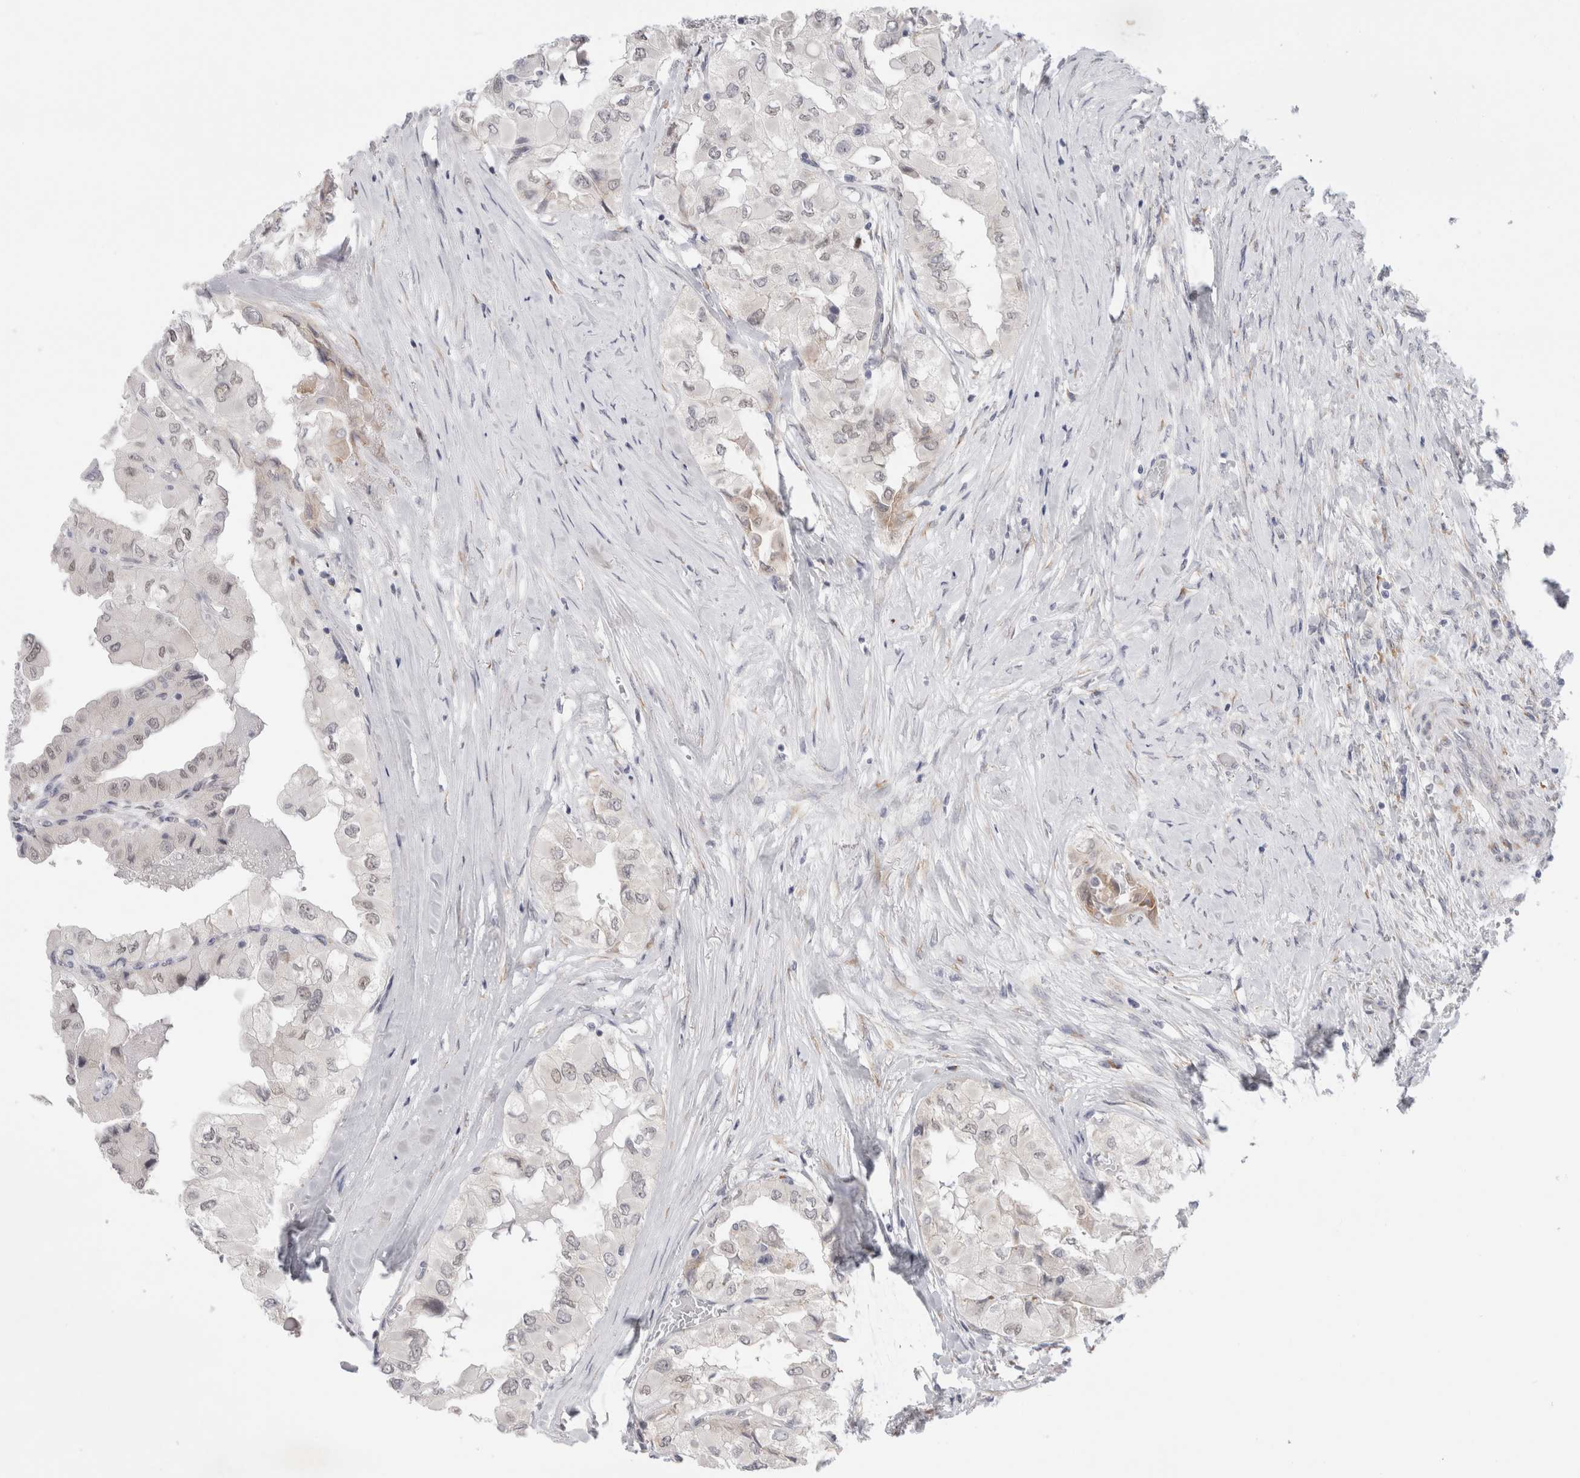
{"staining": {"intensity": "weak", "quantity": "<25%", "location": "nuclear"}, "tissue": "thyroid cancer", "cell_type": "Tumor cells", "image_type": "cancer", "snomed": [{"axis": "morphology", "description": "Papillary adenocarcinoma, NOS"}, {"axis": "topography", "description": "Thyroid gland"}], "caption": "Immunohistochemistry of thyroid papillary adenocarcinoma demonstrates no positivity in tumor cells. (DAB (3,3'-diaminobenzidine) immunohistochemistry (IHC) visualized using brightfield microscopy, high magnification).", "gene": "TRMT1L", "patient": {"sex": "female", "age": 59}}